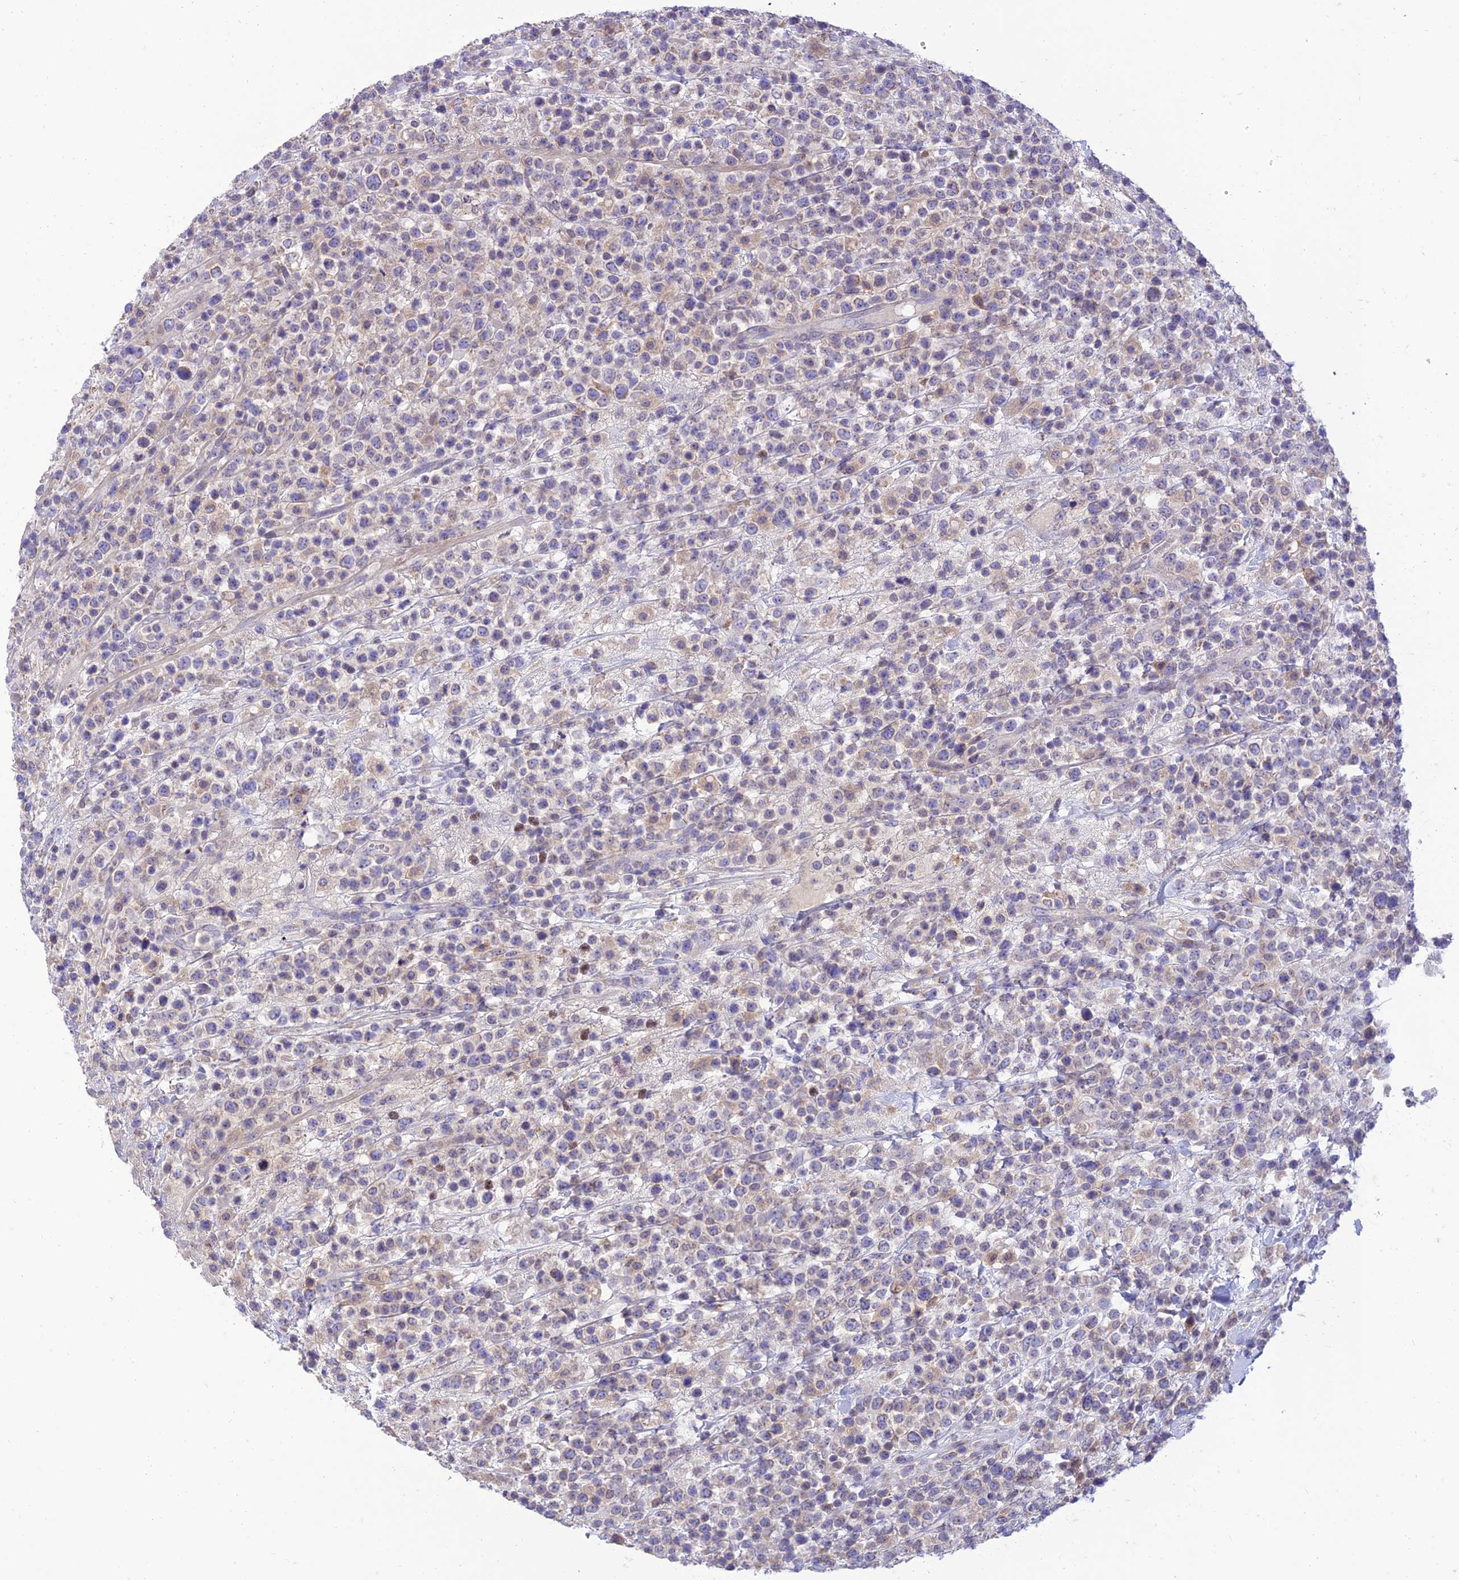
{"staining": {"intensity": "negative", "quantity": "none", "location": "none"}, "tissue": "lymphoma", "cell_type": "Tumor cells", "image_type": "cancer", "snomed": [{"axis": "morphology", "description": "Malignant lymphoma, non-Hodgkin's type, High grade"}, {"axis": "topography", "description": "Colon"}], "caption": "Immunohistochemical staining of human lymphoma reveals no significant positivity in tumor cells.", "gene": "IRAK3", "patient": {"sex": "female", "age": 53}}